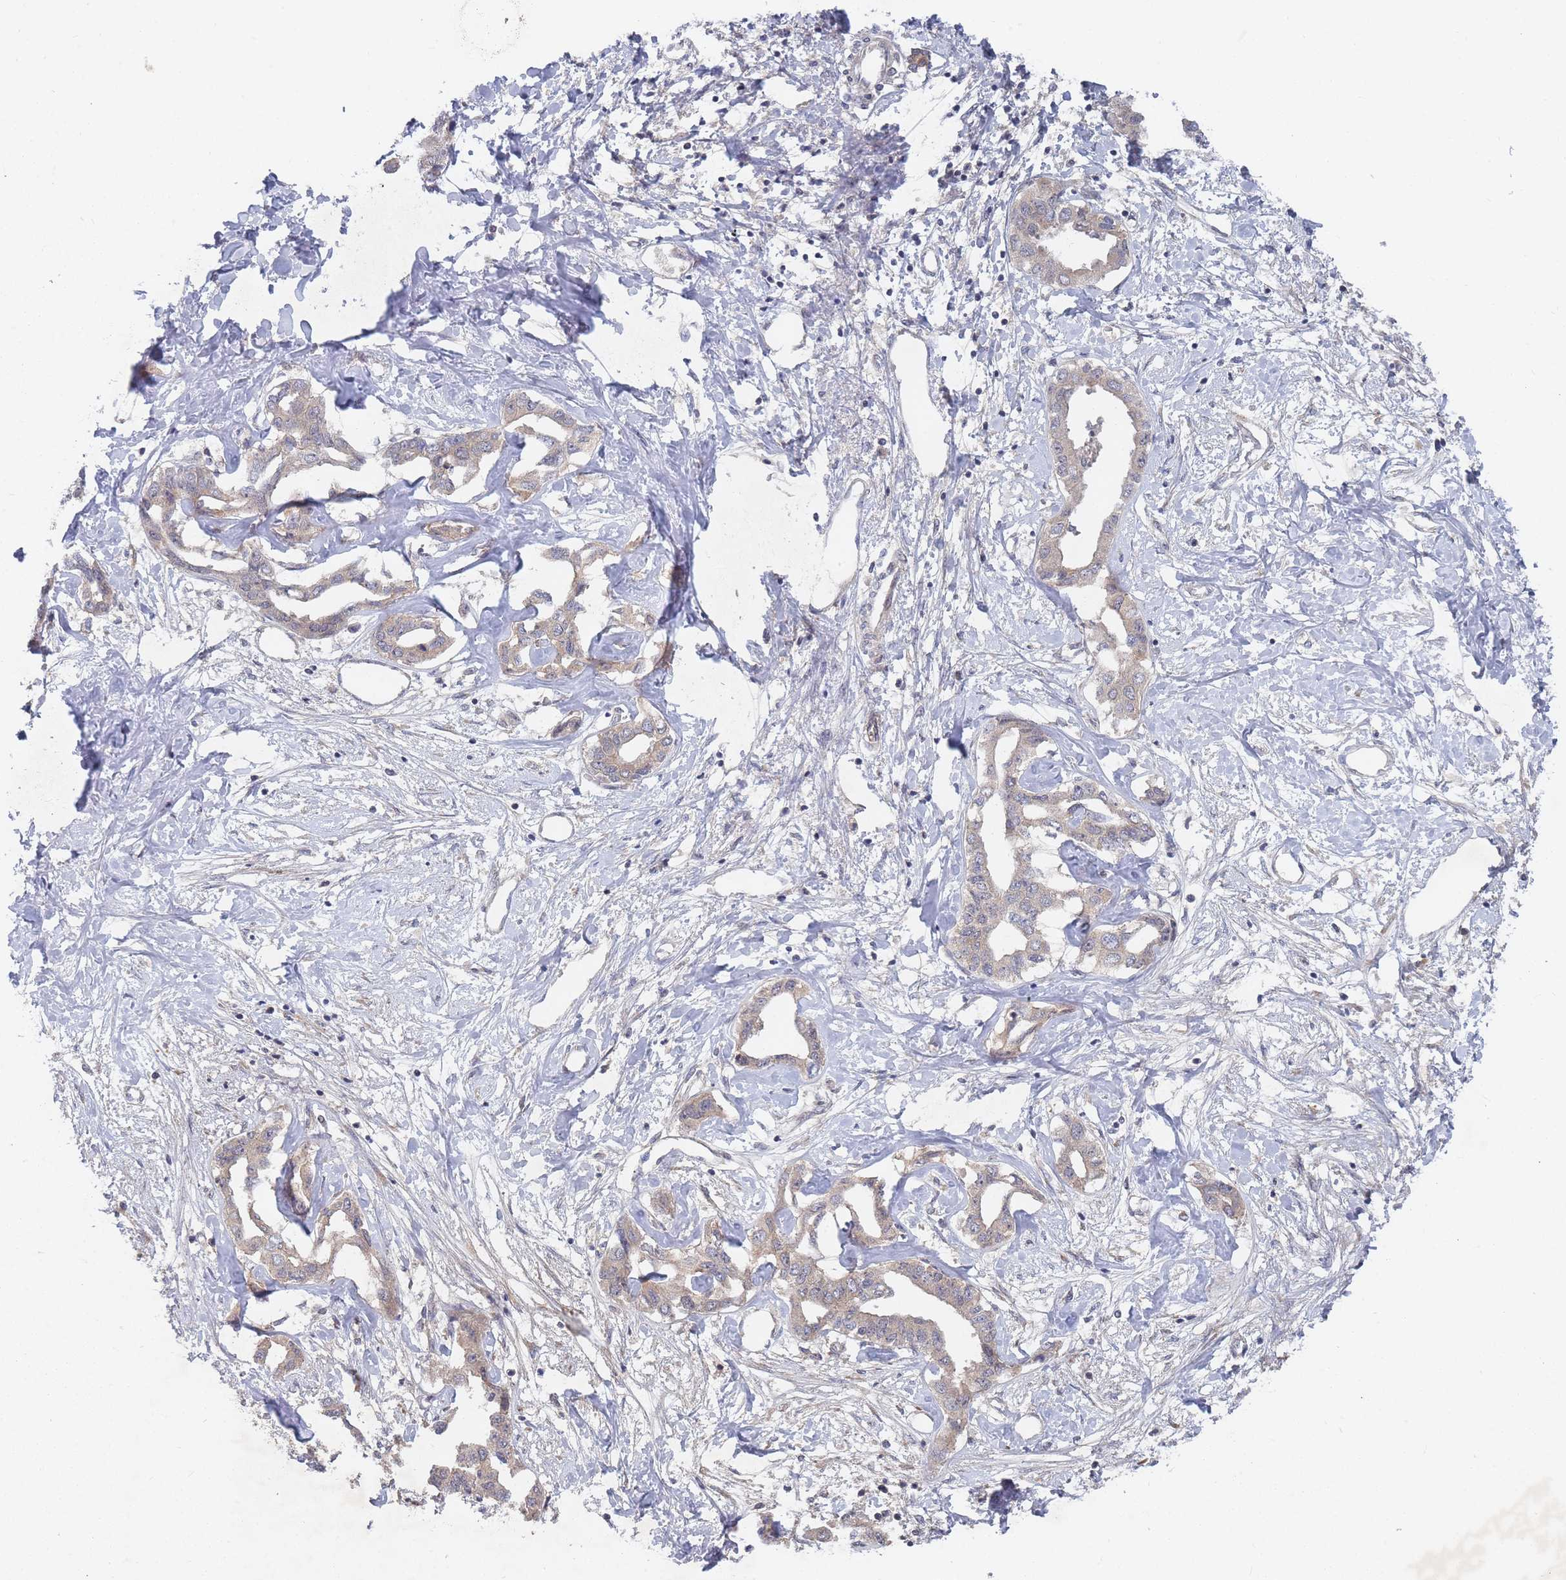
{"staining": {"intensity": "weak", "quantity": "<25%", "location": "cytoplasmic/membranous"}, "tissue": "liver cancer", "cell_type": "Tumor cells", "image_type": "cancer", "snomed": [{"axis": "morphology", "description": "Cholangiocarcinoma"}, {"axis": "topography", "description": "Liver"}], "caption": "Liver cancer (cholangiocarcinoma) was stained to show a protein in brown. There is no significant expression in tumor cells.", "gene": "SLC35F5", "patient": {"sex": "male", "age": 59}}